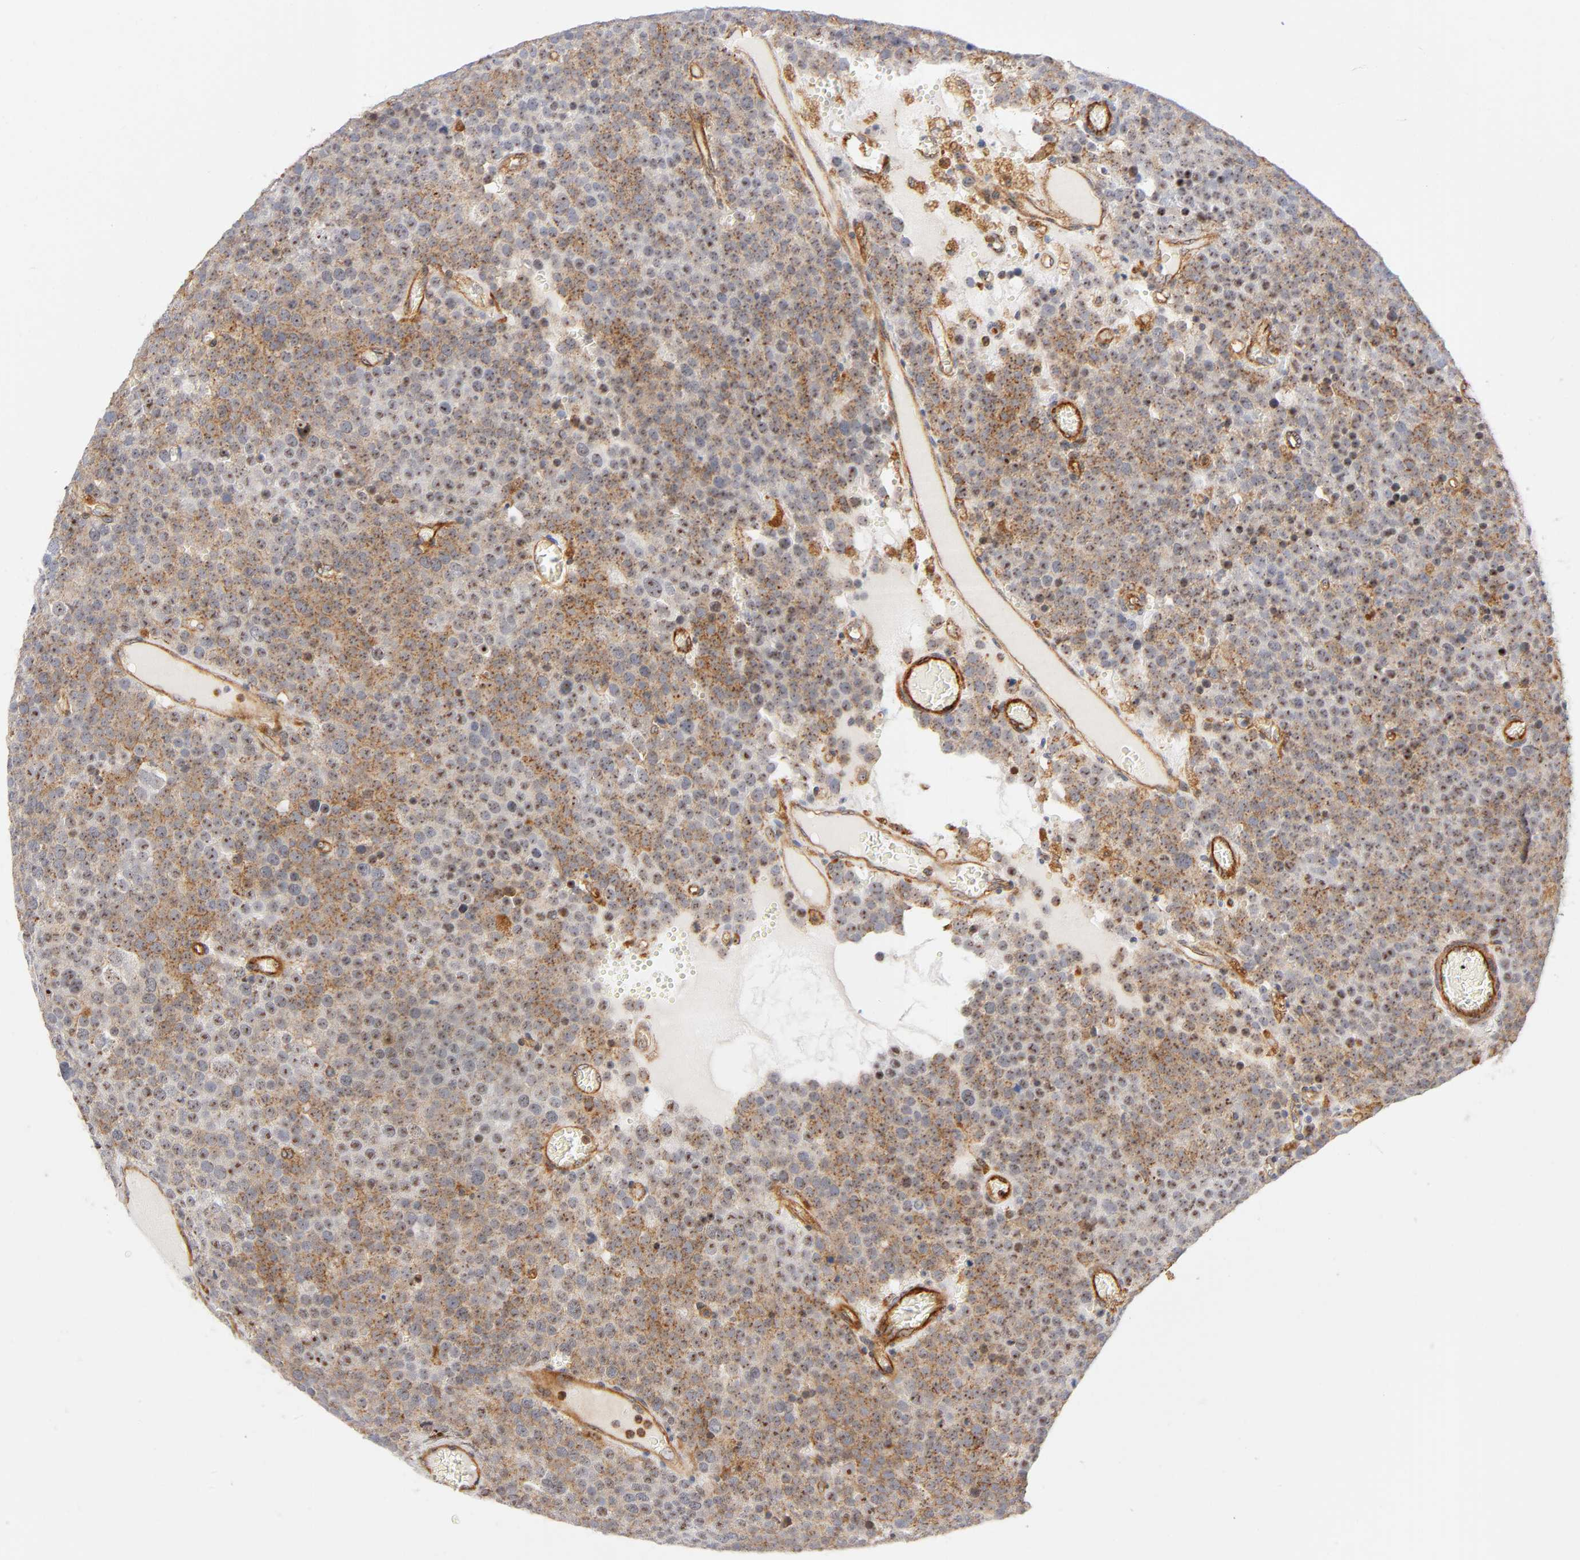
{"staining": {"intensity": "moderate", "quantity": ">75%", "location": "cytoplasmic/membranous,nuclear"}, "tissue": "testis cancer", "cell_type": "Tumor cells", "image_type": "cancer", "snomed": [{"axis": "morphology", "description": "Seminoma, NOS"}, {"axis": "topography", "description": "Testis"}], "caption": "IHC micrograph of neoplastic tissue: human testis cancer (seminoma) stained using immunohistochemistry displays medium levels of moderate protein expression localized specifically in the cytoplasmic/membranous and nuclear of tumor cells, appearing as a cytoplasmic/membranous and nuclear brown color.", "gene": "PLD1", "patient": {"sex": "male", "age": 71}}